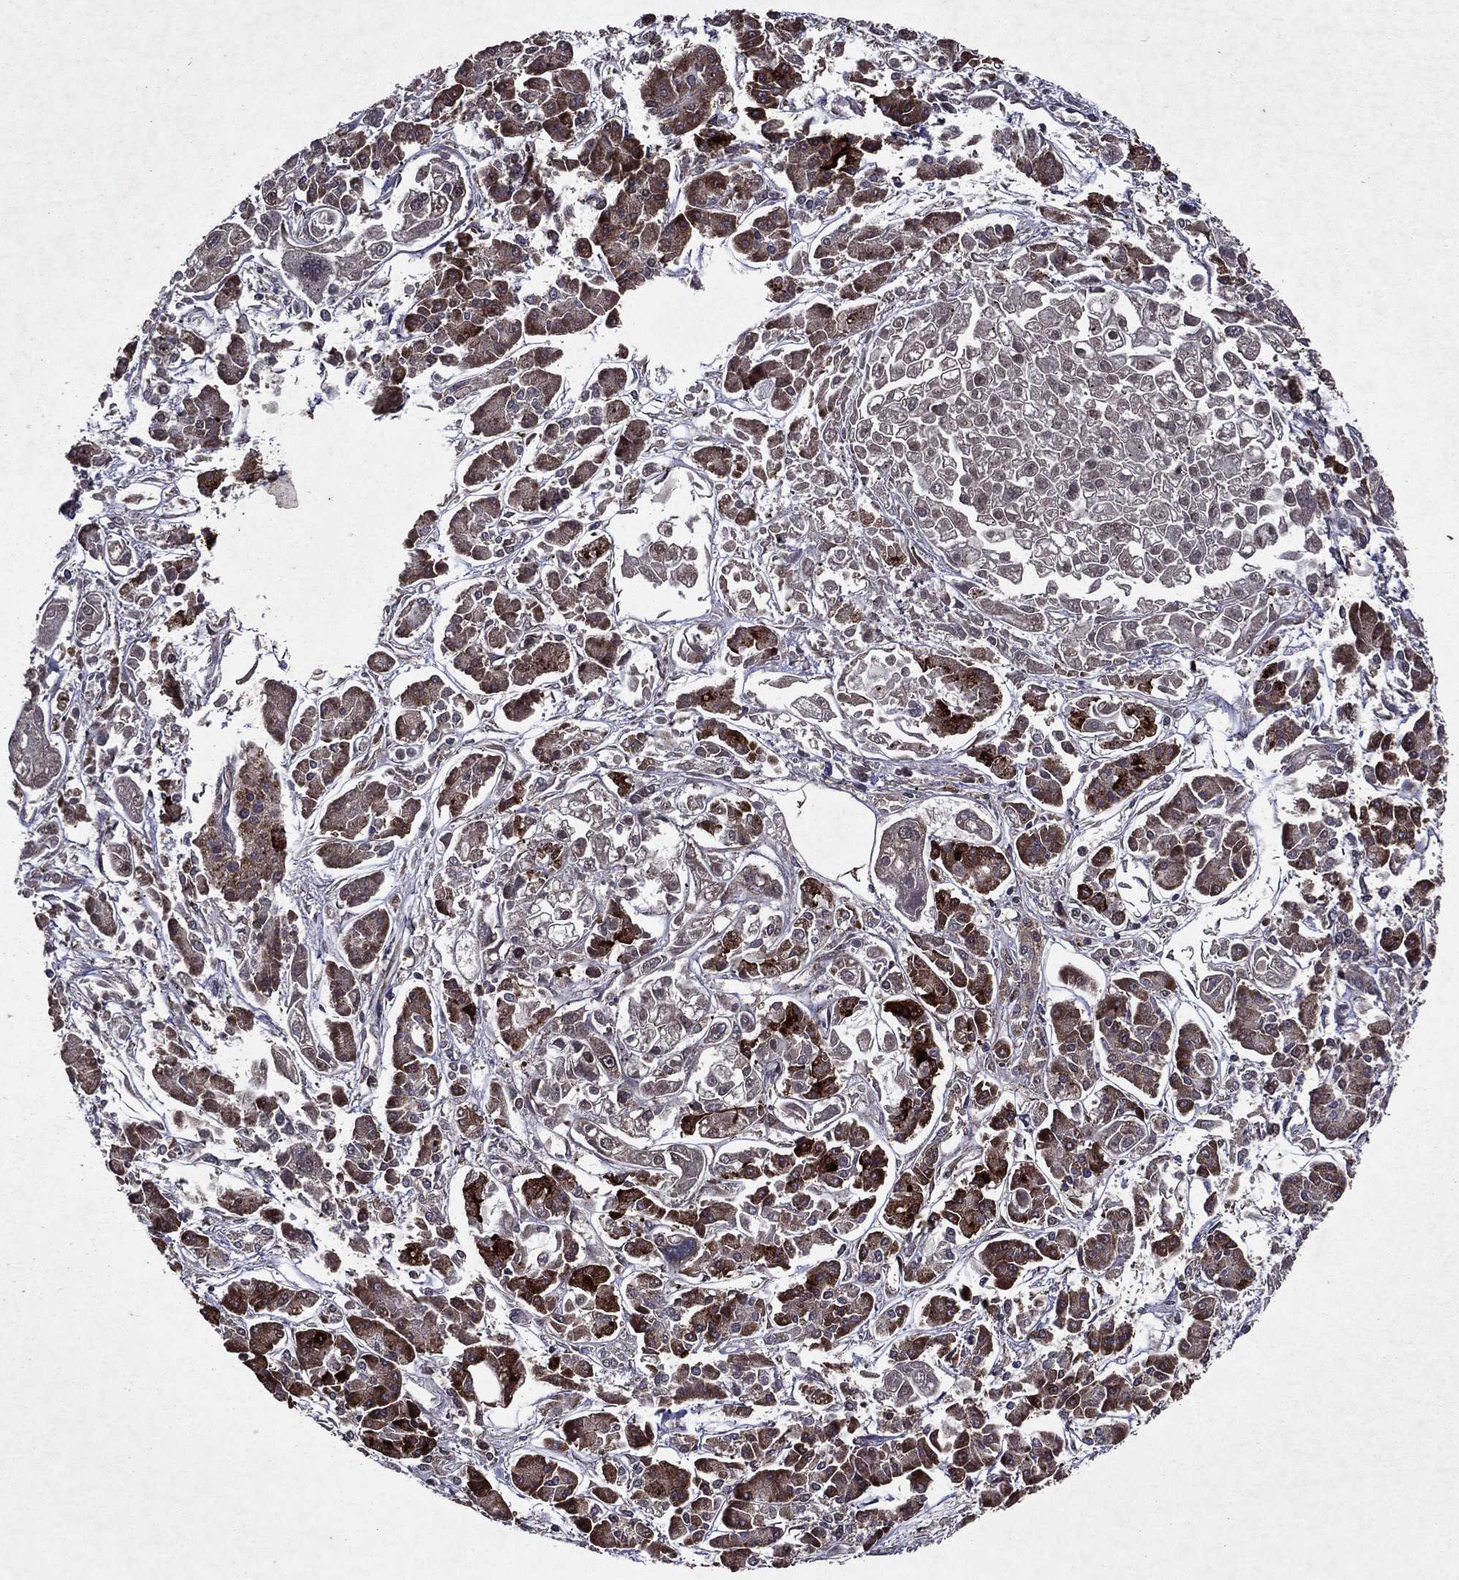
{"staining": {"intensity": "strong", "quantity": "25%-75%", "location": "cytoplasmic/membranous"}, "tissue": "pancreatic cancer", "cell_type": "Tumor cells", "image_type": "cancer", "snomed": [{"axis": "morphology", "description": "Adenocarcinoma, NOS"}, {"axis": "topography", "description": "Pancreas"}], "caption": "The immunohistochemical stain labels strong cytoplasmic/membranous expression in tumor cells of pancreatic cancer (adenocarcinoma) tissue. (Stains: DAB (3,3'-diaminobenzidine) in brown, nuclei in blue, Microscopy: brightfield microscopy at high magnification).", "gene": "EIF2B4", "patient": {"sex": "male", "age": 85}}